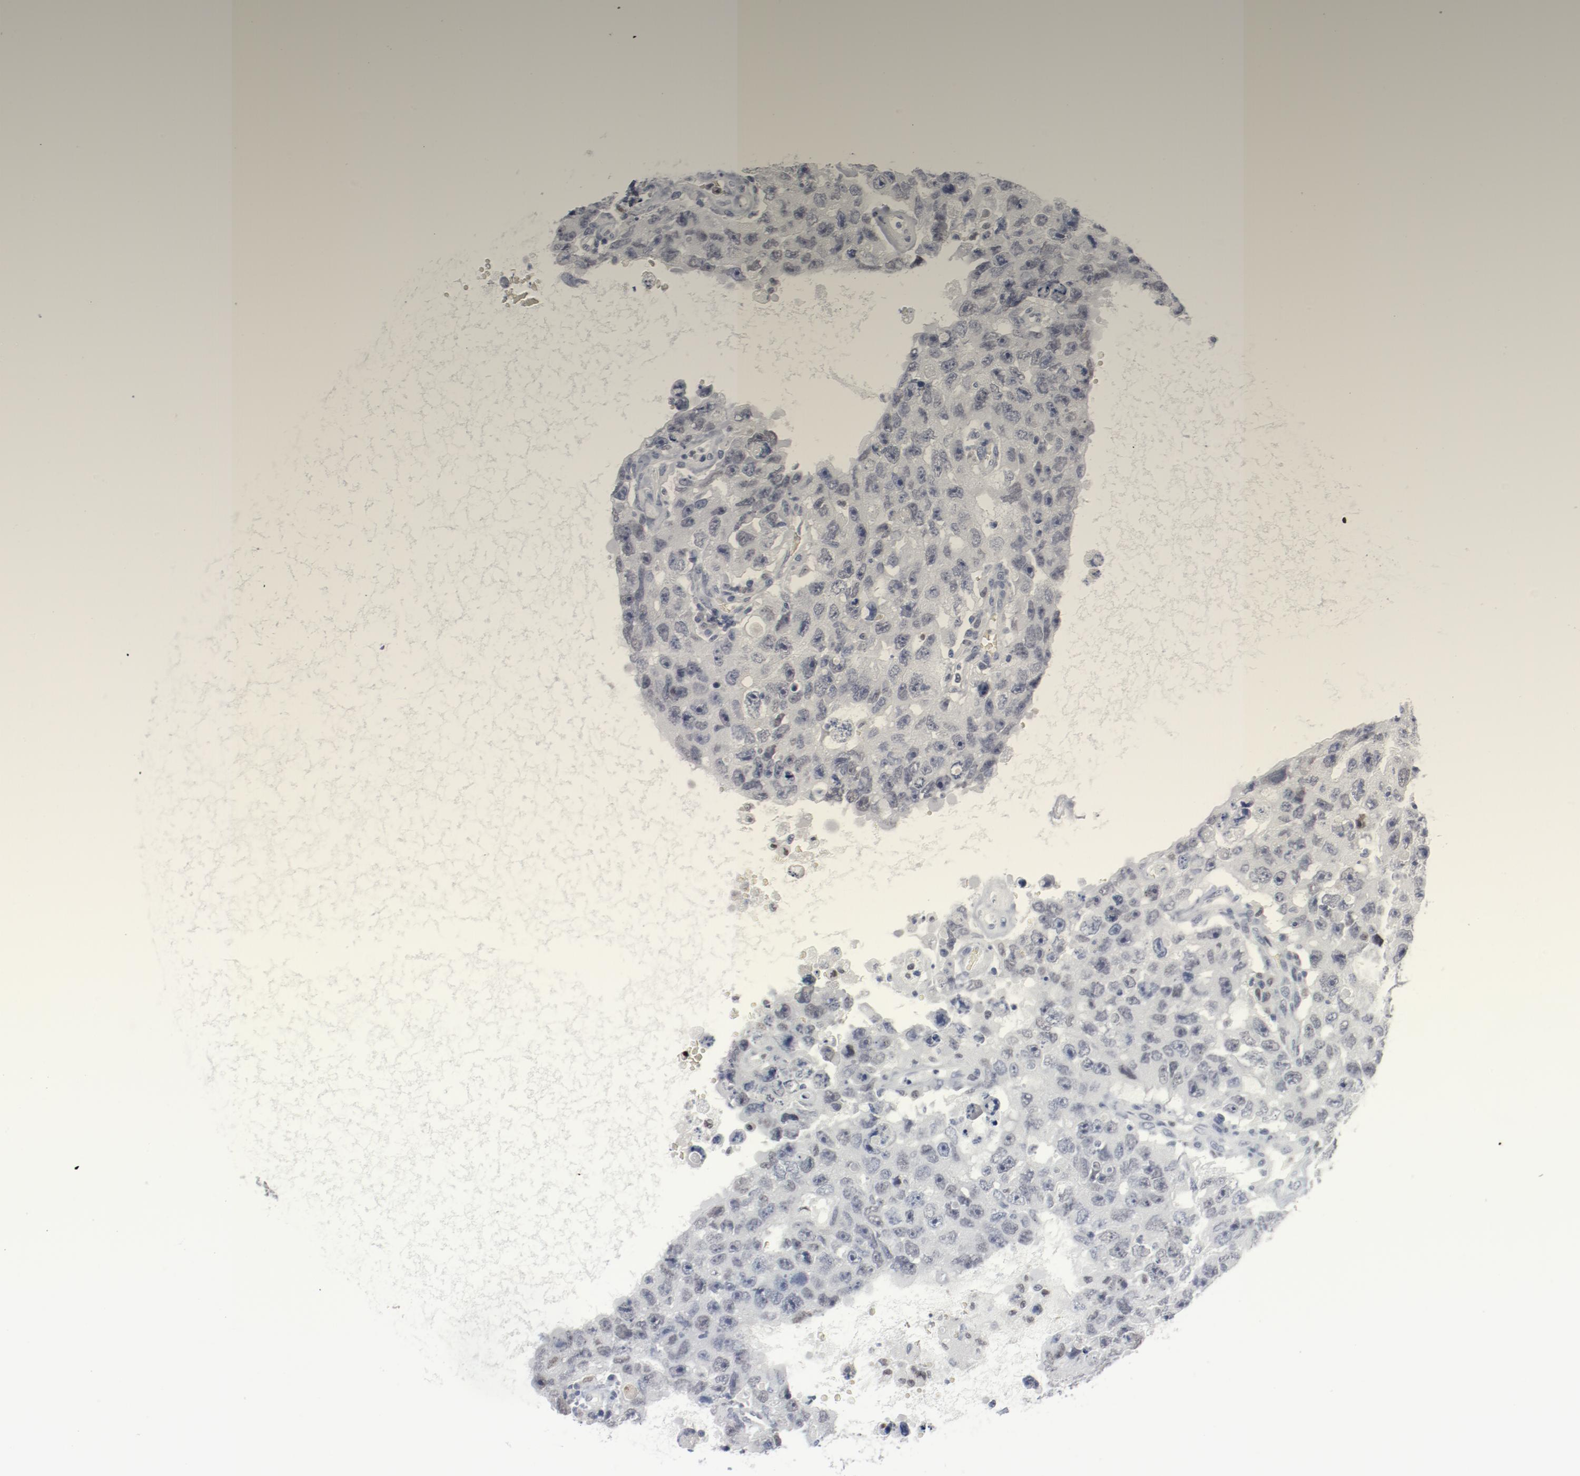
{"staining": {"intensity": "negative", "quantity": "none", "location": "none"}, "tissue": "testis cancer", "cell_type": "Tumor cells", "image_type": "cancer", "snomed": [{"axis": "morphology", "description": "Carcinoma, Embryonal, NOS"}, {"axis": "topography", "description": "Testis"}], "caption": "Immunohistochemistry of testis cancer (embryonal carcinoma) shows no staining in tumor cells.", "gene": "FOXN2", "patient": {"sex": "male", "age": 26}}